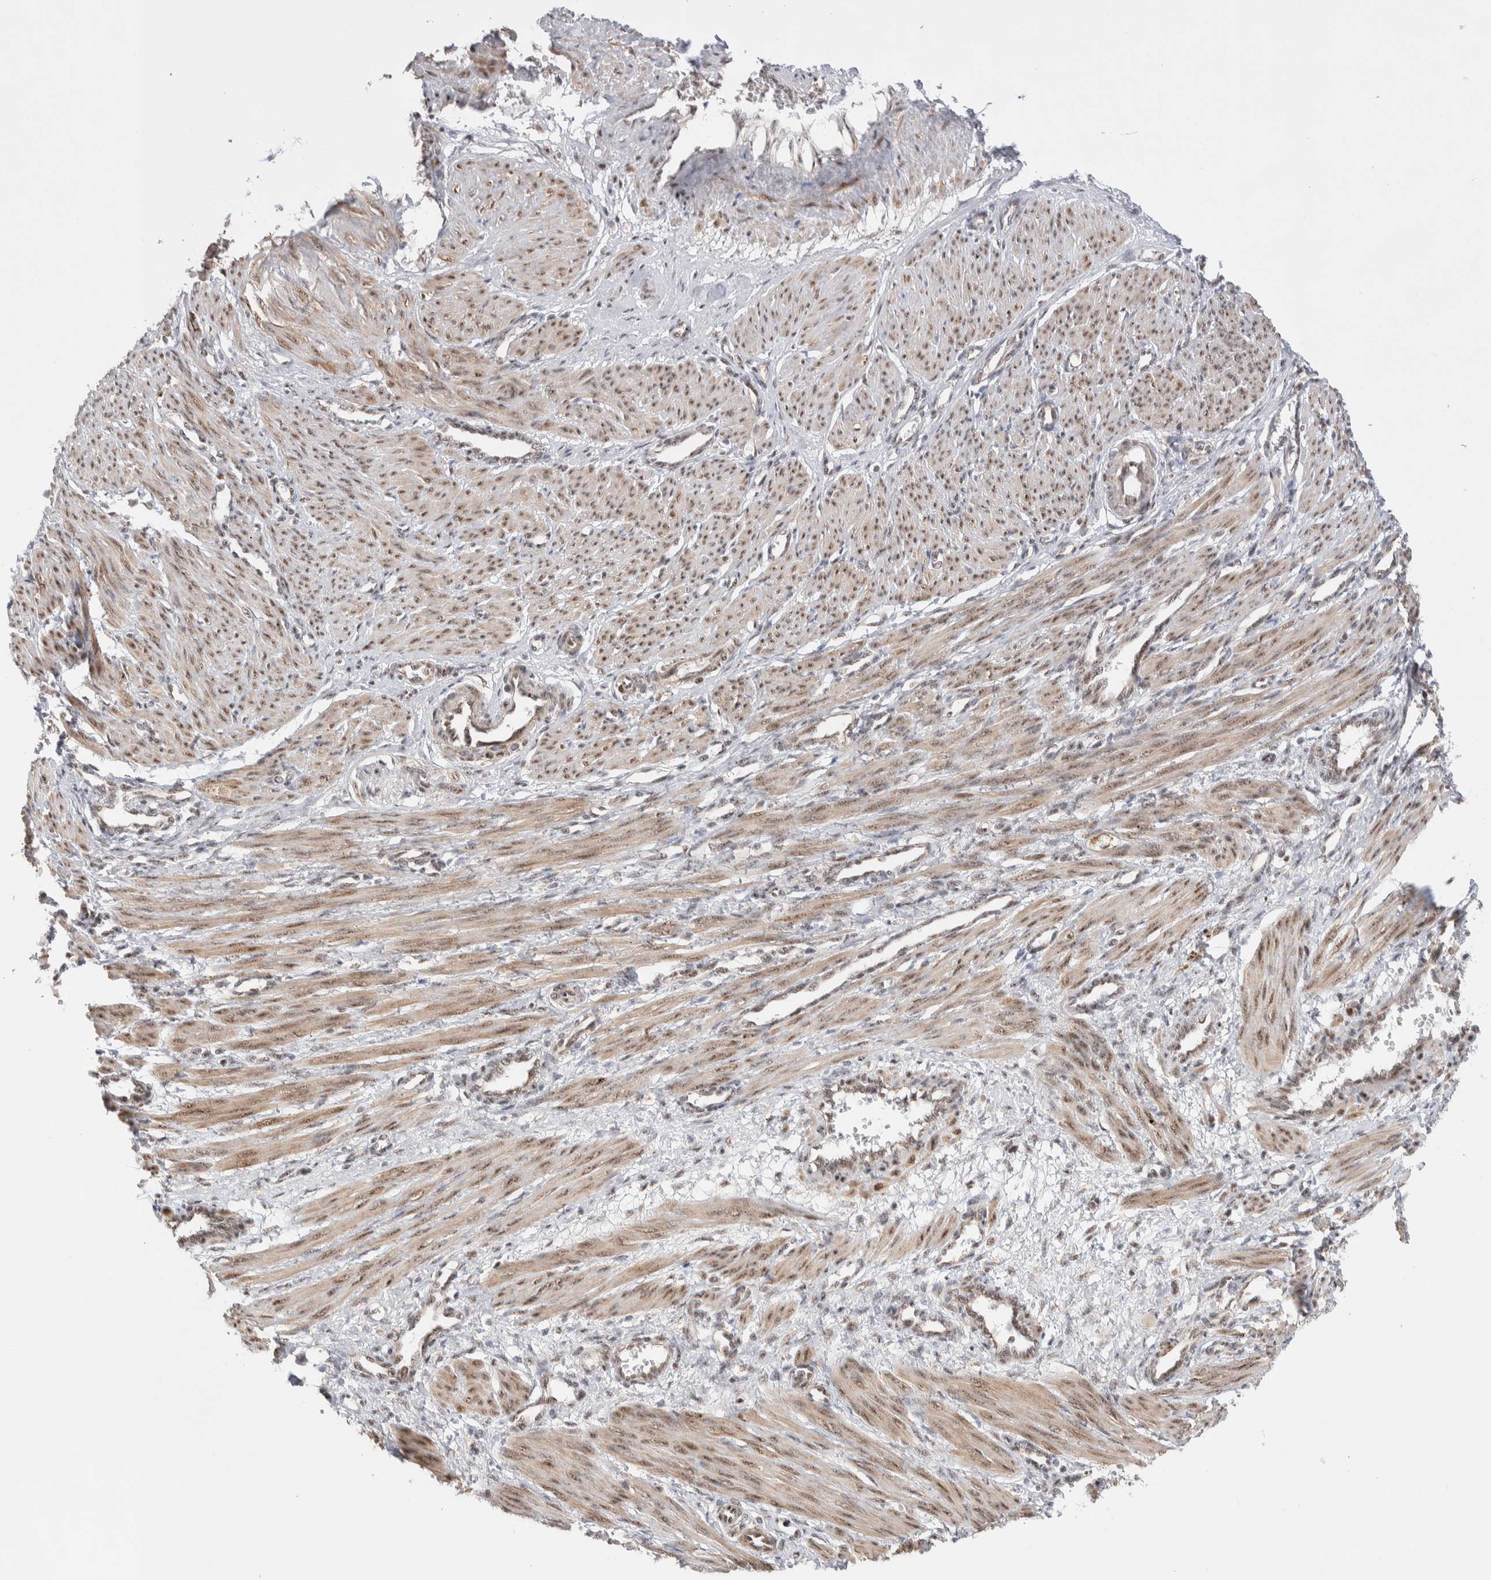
{"staining": {"intensity": "weak", "quantity": ">75%", "location": "cytoplasmic/membranous,nuclear"}, "tissue": "smooth muscle", "cell_type": "Smooth muscle cells", "image_type": "normal", "snomed": [{"axis": "morphology", "description": "Normal tissue, NOS"}, {"axis": "topography", "description": "Endometrium"}], "caption": "Immunohistochemical staining of normal human smooth muscle reveals >75% levels of weak cytoplasmic/membranous,nuclear protein staining in approximately >75% of smooth muscle cells.", "gene": "ZNF695", "patient": {"sex": "female", "age": 33}}